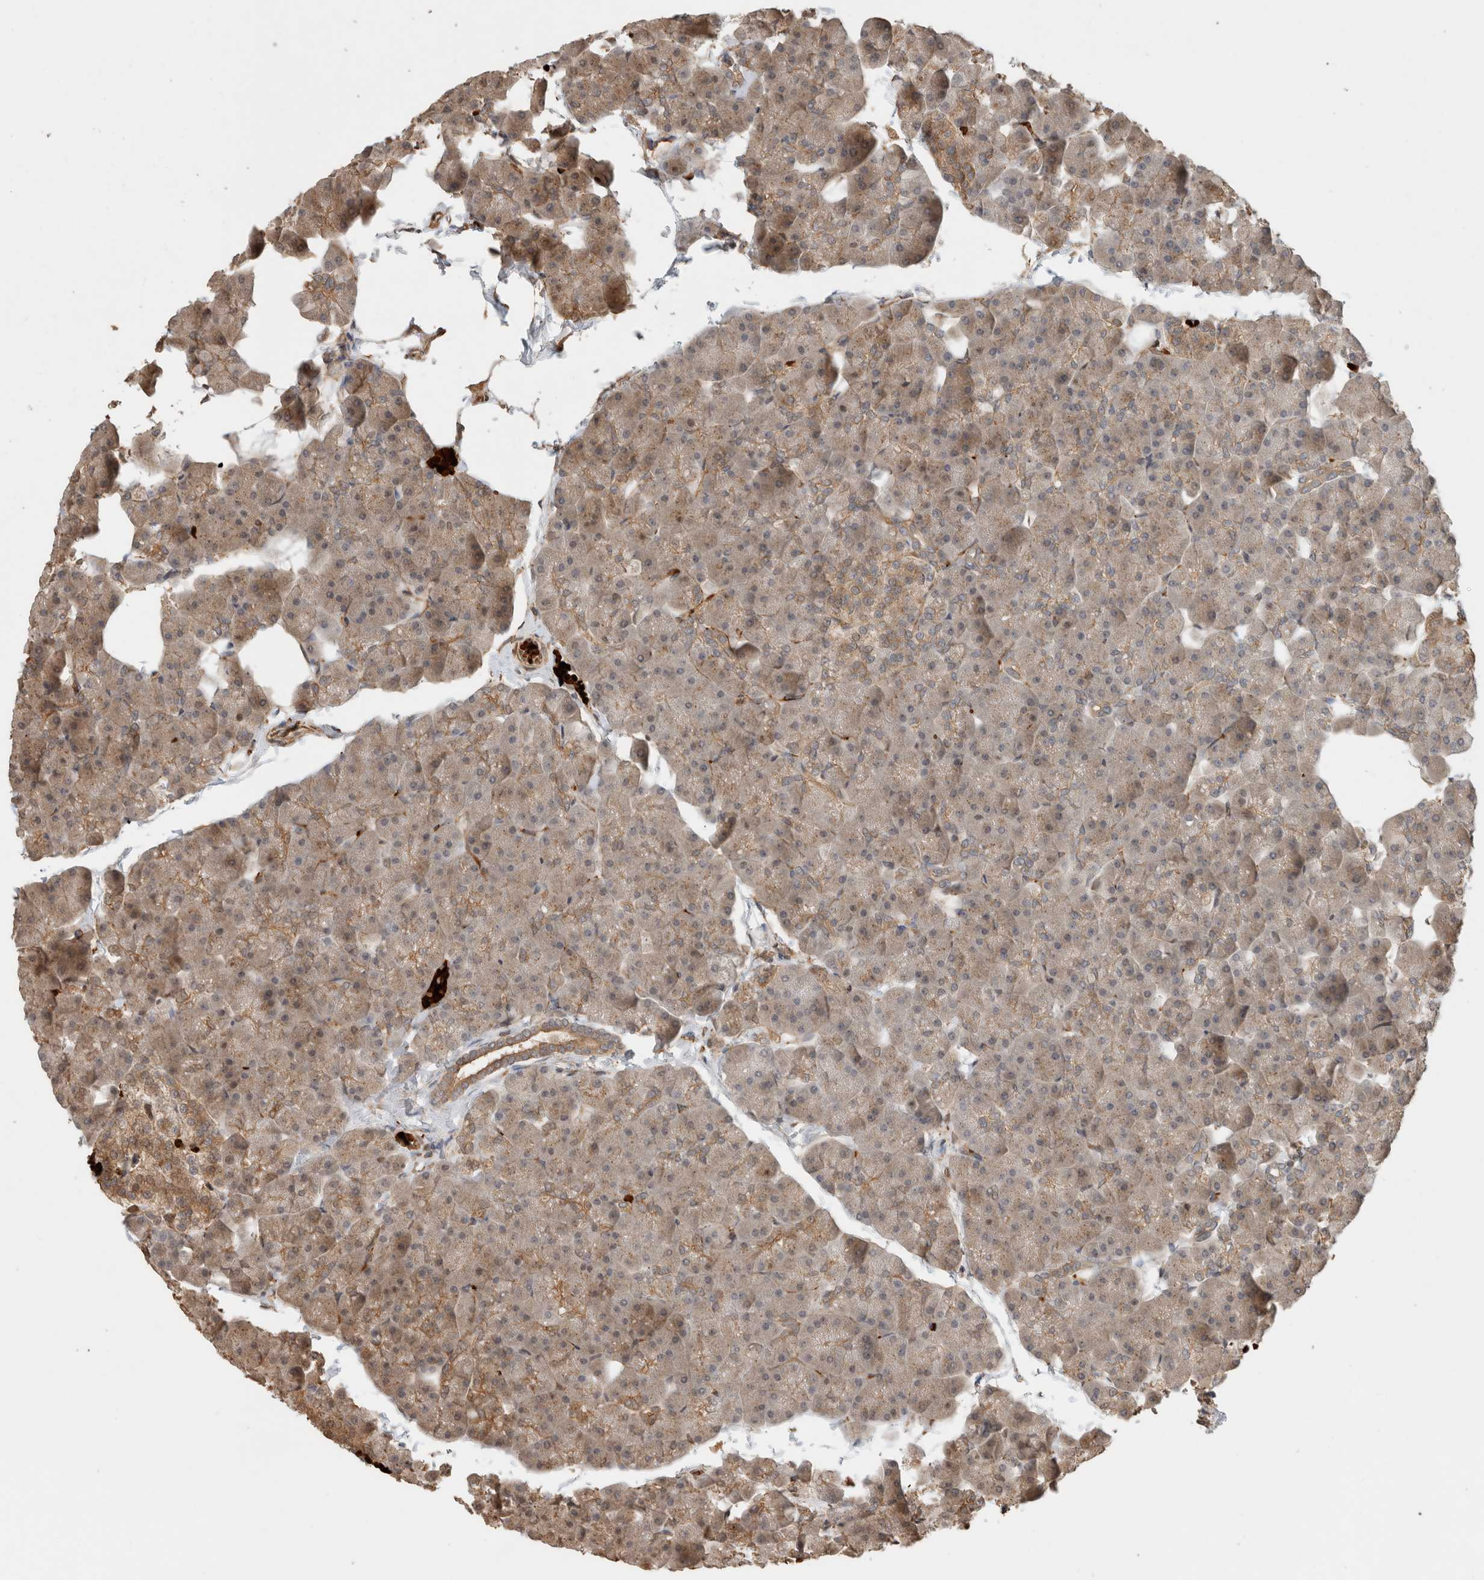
{"staining": {"intensity": "moderate", "quantity": ">75%", "location": "cytoplasmic/membranous"}, "tissue": "pancreas", "cell_type": "Exocrine glandular cells", "image_type": "normal", "snomed": [{"axis": "morphology", "description": "Normal tissue, NOS"}, {"axis": "topography", "description": "Pancreas"}], "caption": "Immunohistochemistry (IHC) (DAB) staining of normal human pancreas exhibits moderate cytoplasmic/membranous protein positivity in about >75% of exocrine glandular cells. The staining is performed using DAB brown chromogen to label protein expression. The nuclei are counter-stained blue using hematoxylin.", "gene": "OTUD6B", "patient": {"sex": "male", "age": 35}}